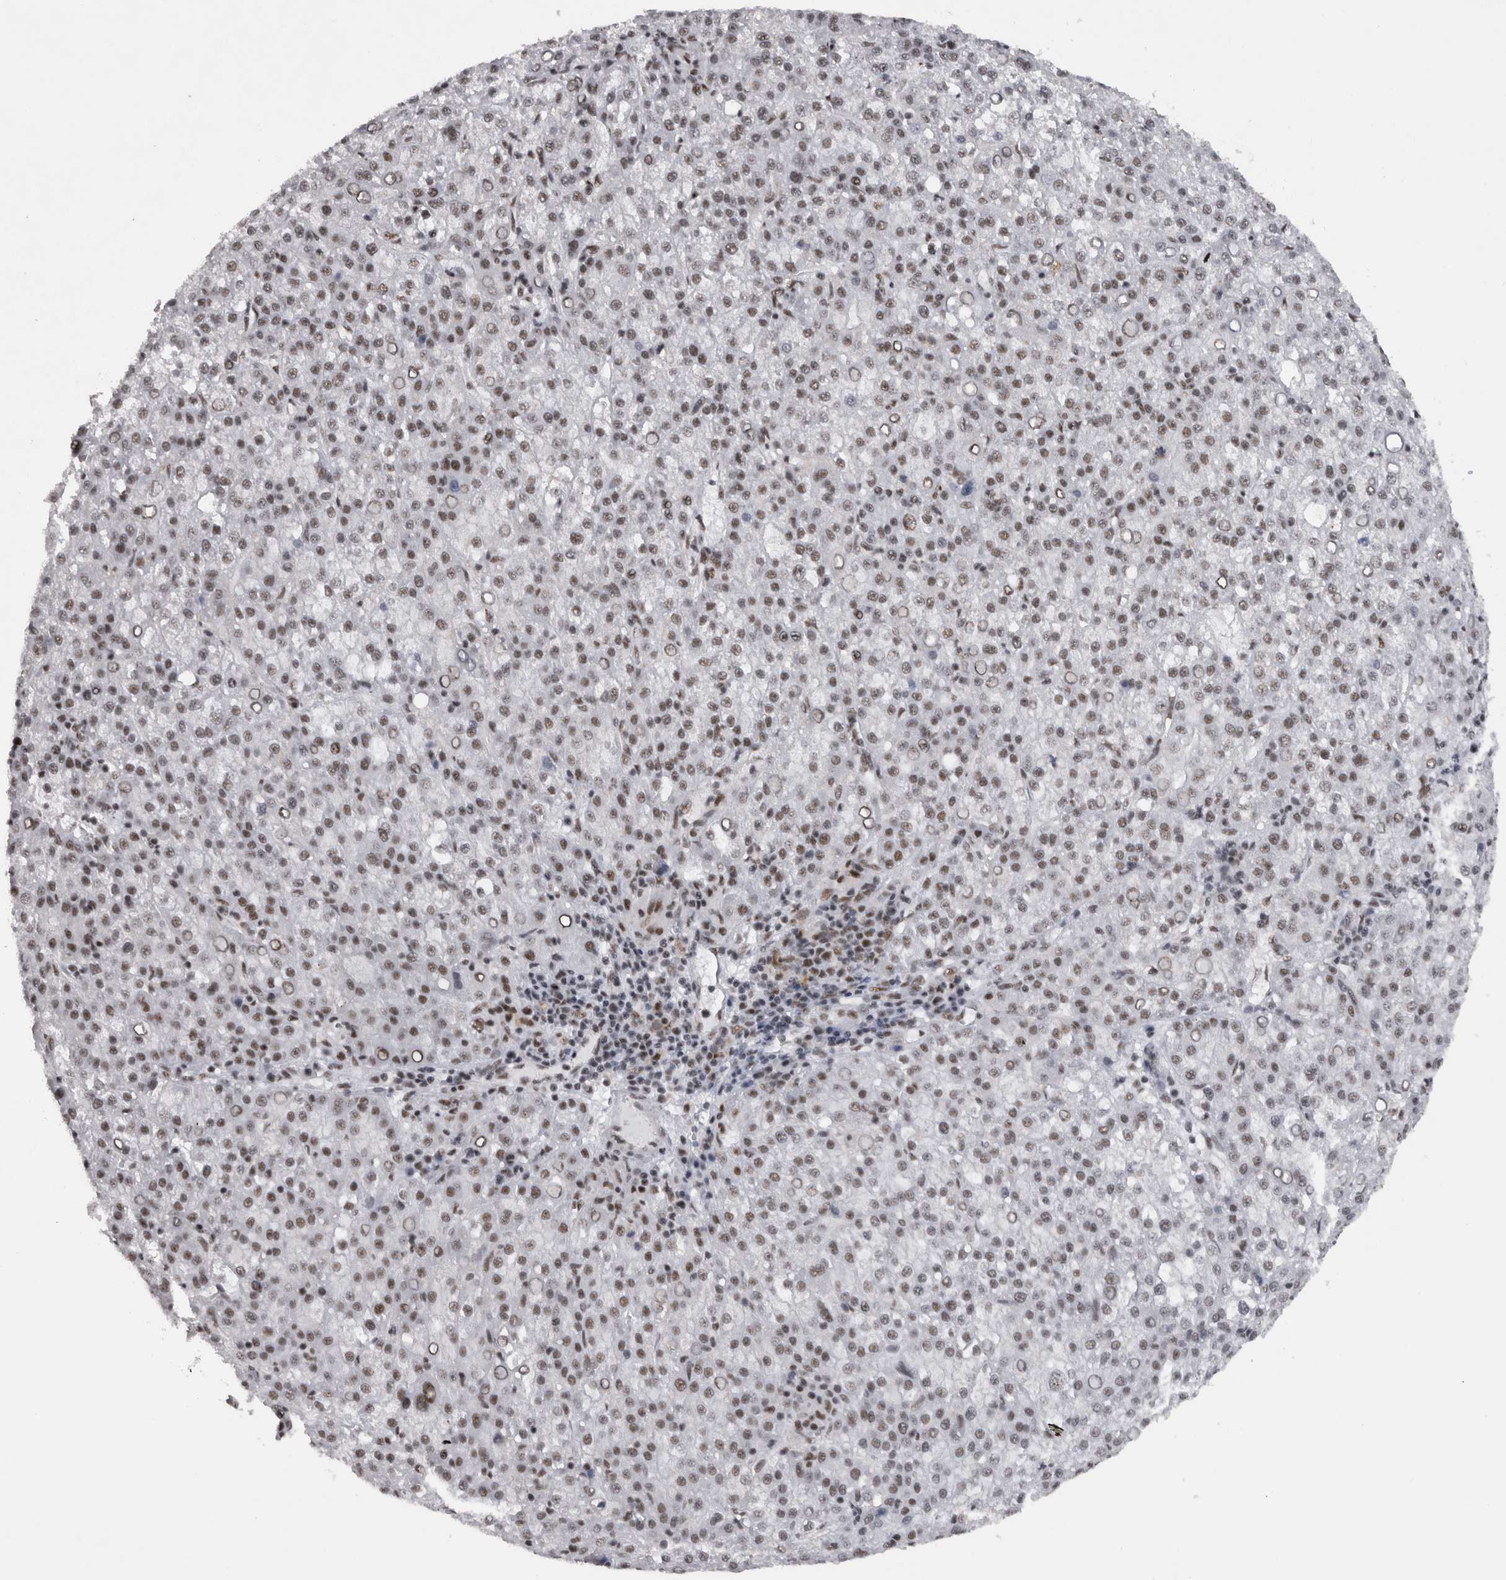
{"staining": {"intensity": "weak", "quantity": ">75%", "location": "nuclear"}, "tissue": "liver cancer", "cell_type": "Tumor cells", "image_type": "cancer", "snomed": [{"axis": "morphology", "description": "Carcinoma, Hepatocellular, NOS"}, {"axis": "topography", "description": "Liver"}], "caption": "Immunohistochemical staining of liver hepatocellular carcinoma demonstrates weak nuclear protein expression in about >75% of tumor cells.", "gene": "CDK11A", "patient": {"sex": "female", "age": 58}}